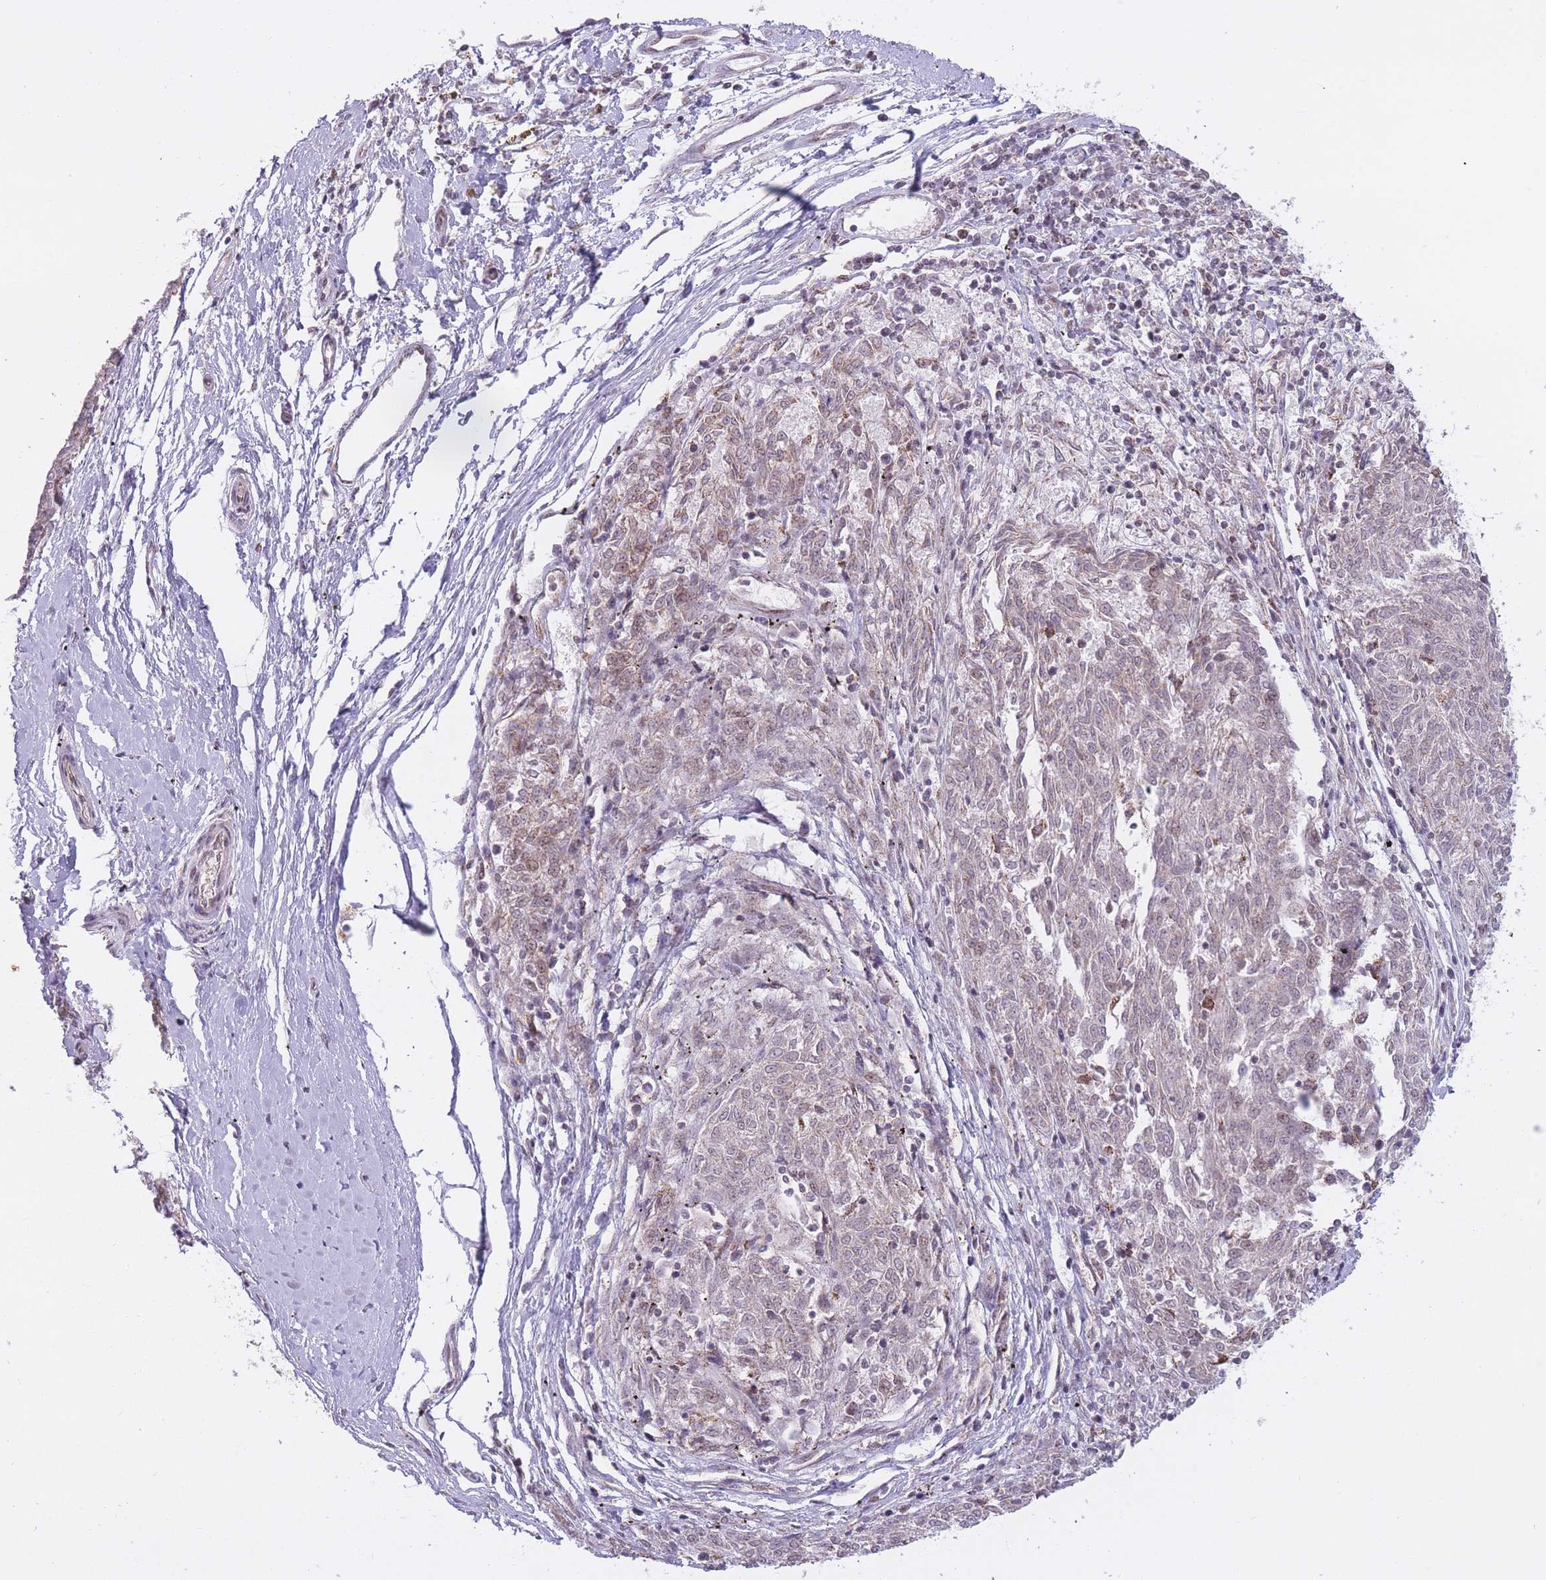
{"staining": {"intensity": "weak", "quantity": "25%-75%", "location": "cytoplasmic/membranous"}, "tissue": "melanoma", "cell_type": "Tumor cells", "image_type": "cancer", "snomed": [{"axis": "morphology", "description": "Malignant melanoma, NOS"}, {"axis": "topography", "description": "Skin"}], "caption": "Approximately 25%-75% of tumor cells in malignant melanoma exhibit weak cytoplasmic/membranous protein staining as visualized by brown immunohistochemical staining.", "gene": "DPYSL4", "patient": {"sex": "female", "age": 72}}